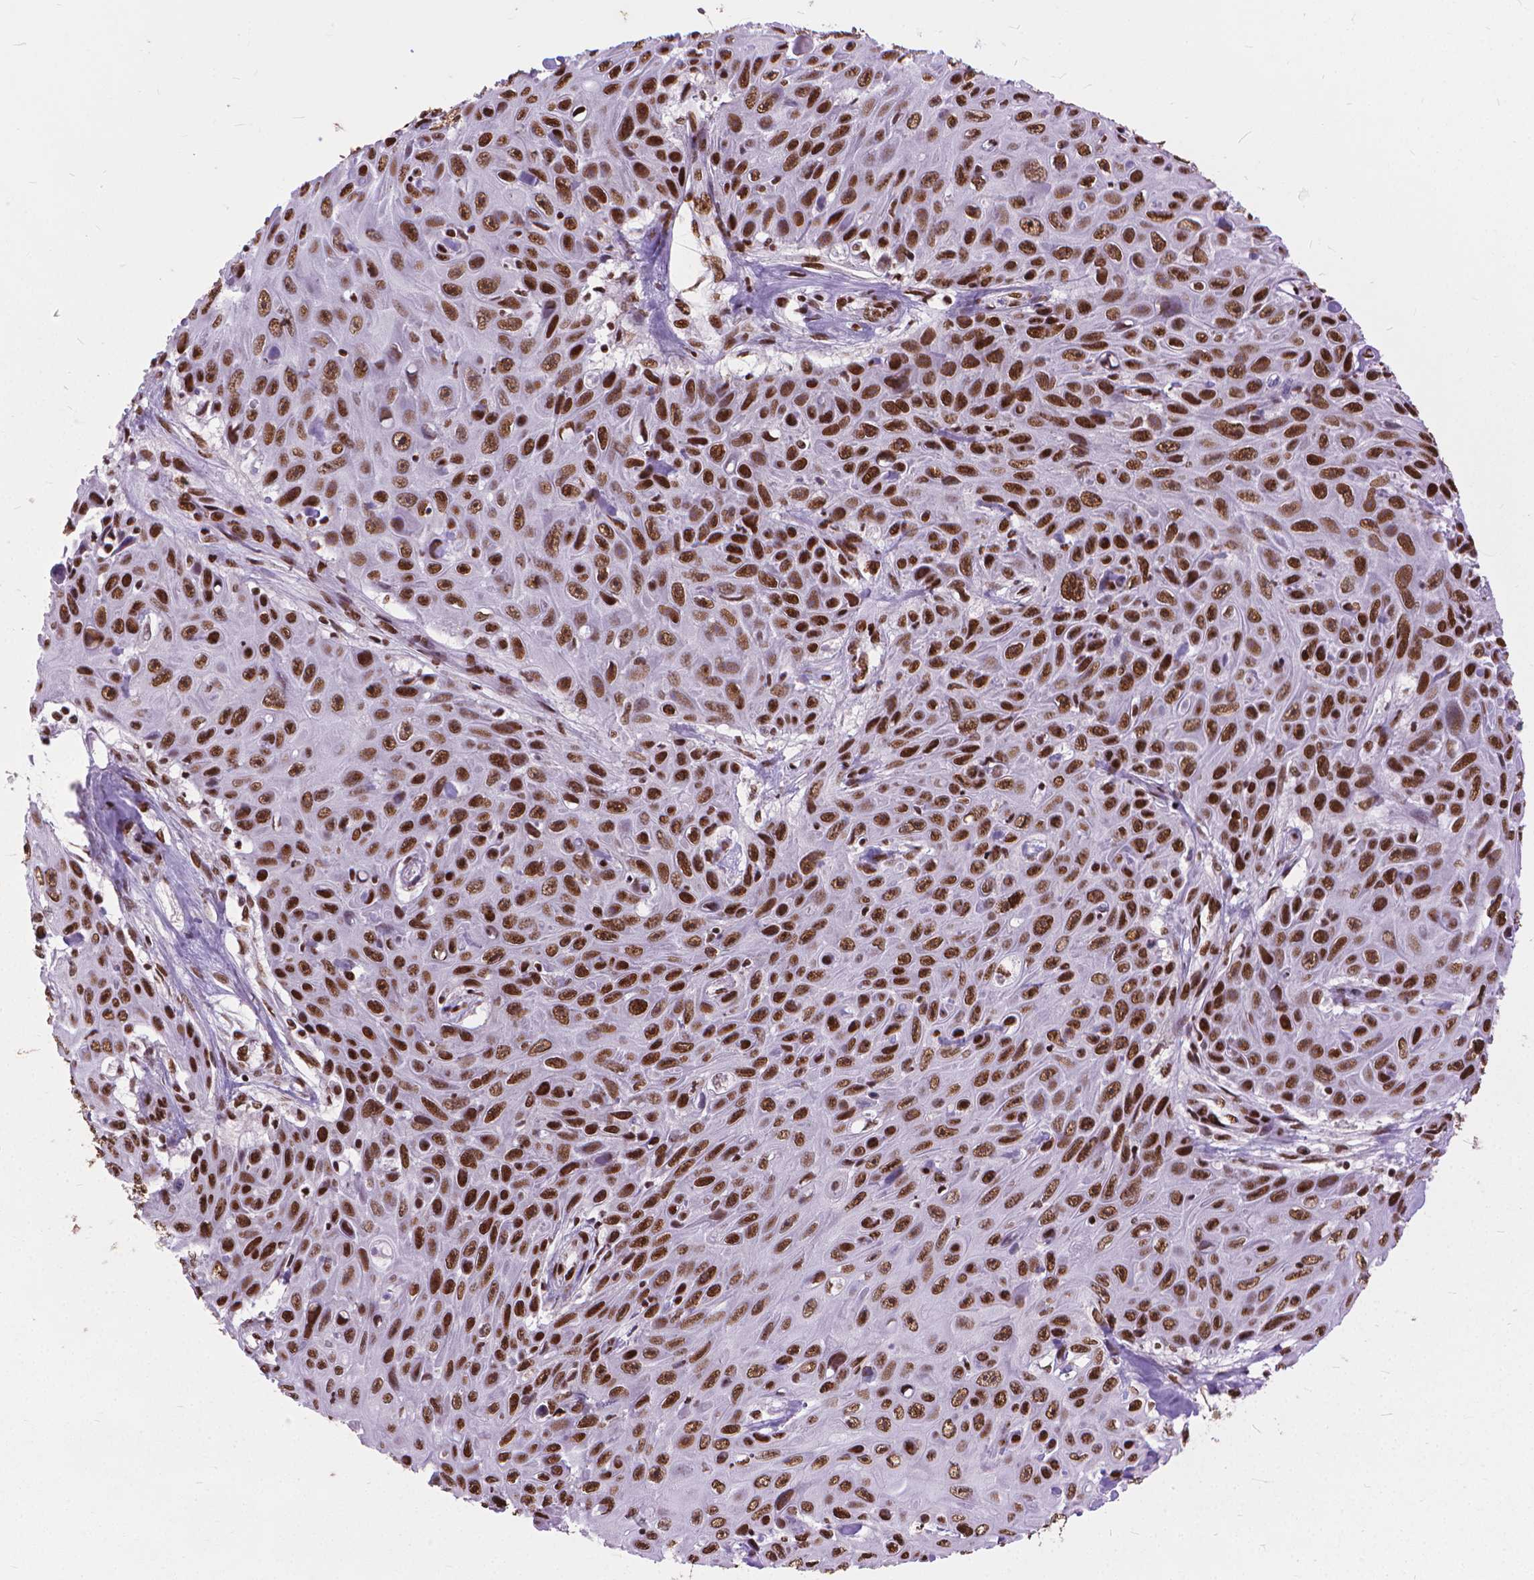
{"staining": {"intensity": "strong", "quantity": ">75%", "location": "nuclear"}, "tissue": "skin cancer", "cell_type": "Tumor cells", "image_type": "cancer", "snomed": [{"axis": "morphology", "description": "Squamous cell carcinoma, NOS"}, {"axis": "topography", "description": "Skin"}], "caption": "Skin cancer (squamous cell carcinoma) was stained to show a protein in brown. There is high levels of strong nuclear staining in about >75% of tumor cells.", "gene": "AKAP8", "patient": {"sex": "male", "age": 82}}